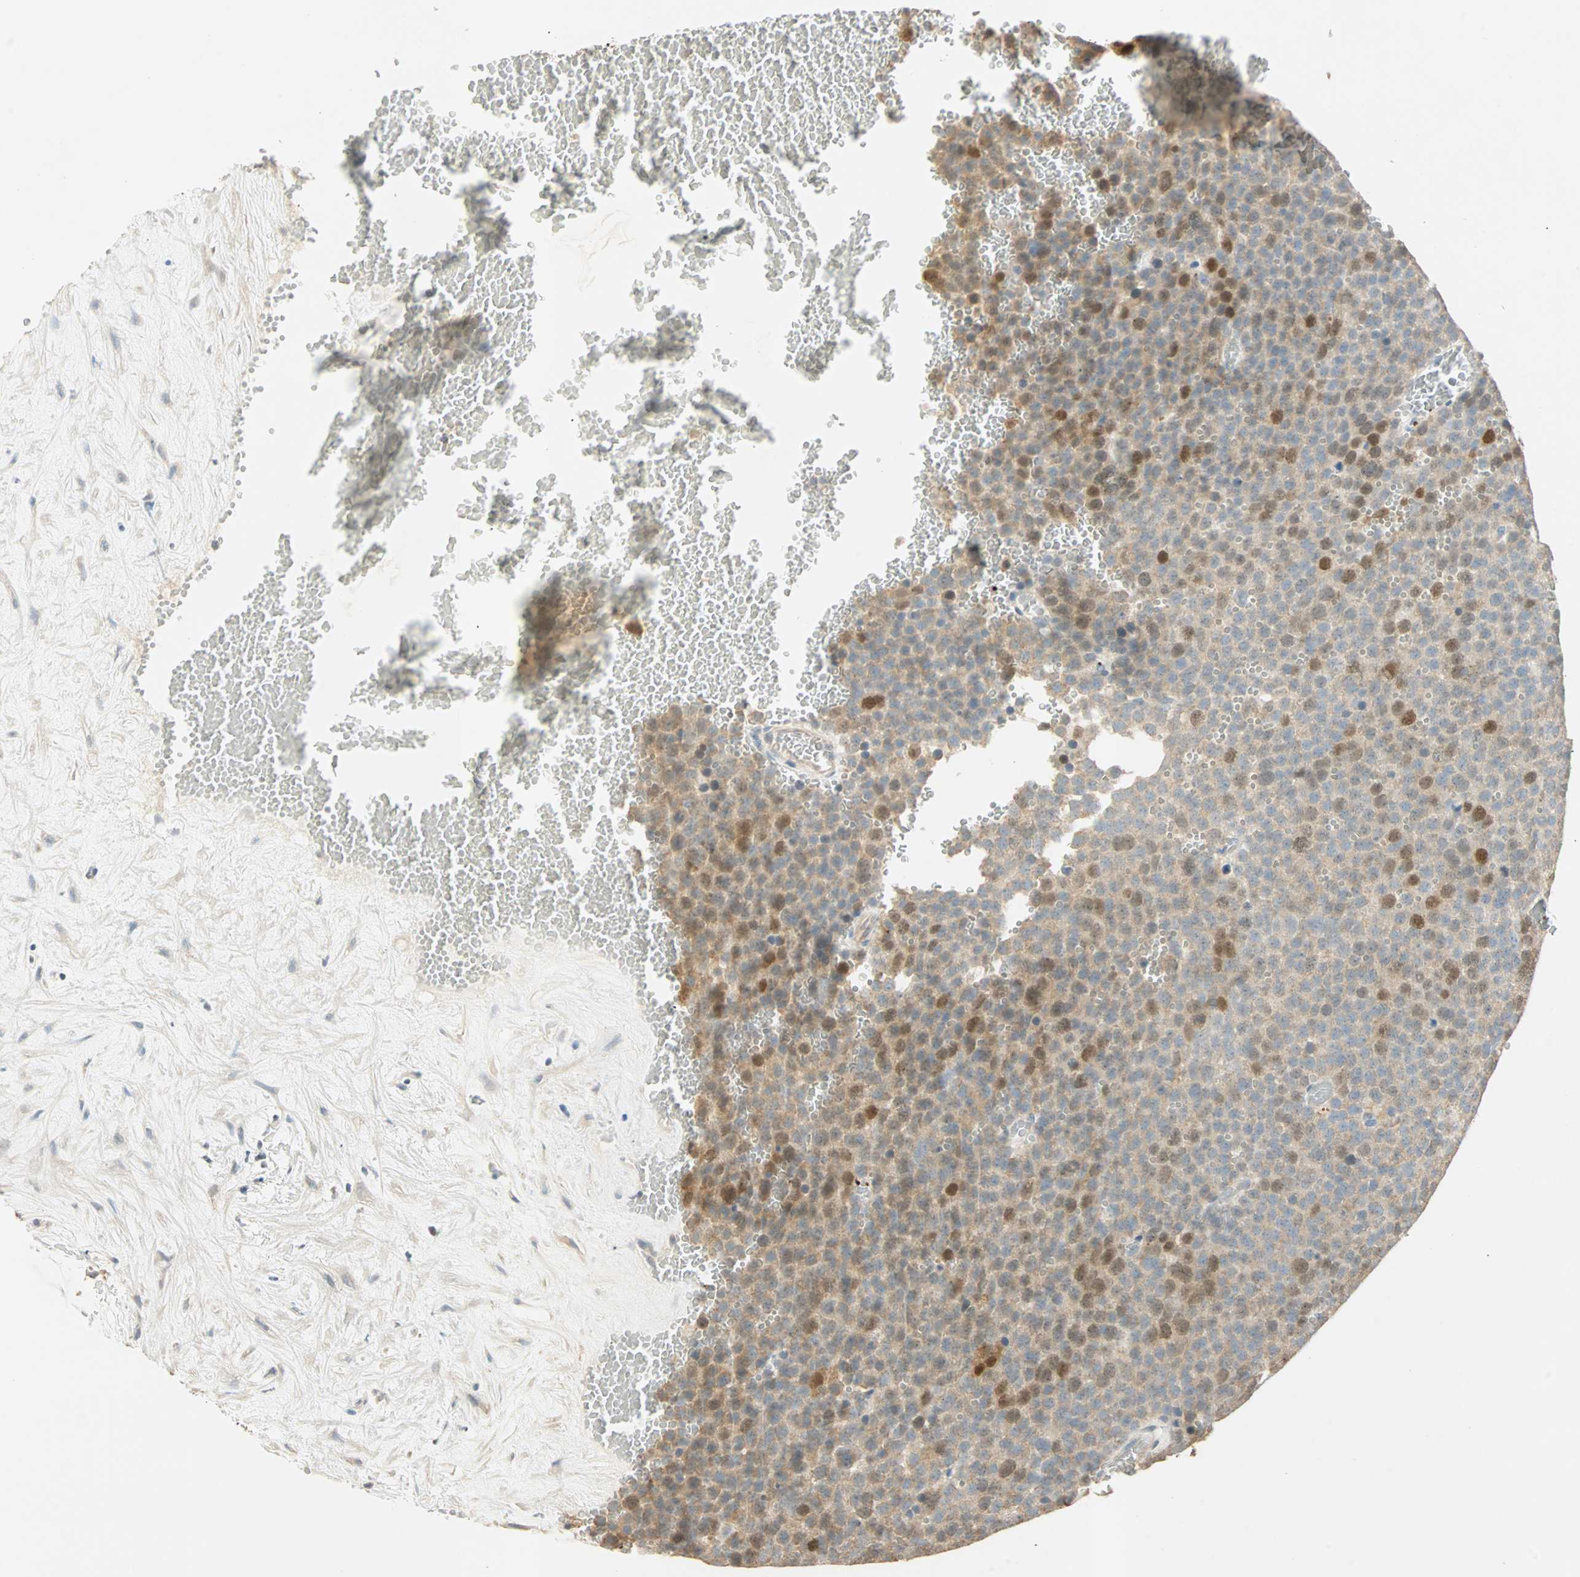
{"staining": {"intensity": "moderate", "quantity": "25%-75%", "location": "nuclear"}, "tissue": "testis cancer", "cell_type": "Tumor cells", "image_type": "cancer", "snomed": [{"axis": "morphology", "description": "Seminoma, NOS"}, {"axis": "topography", "description": "Testis"}], "caption": "Tumor cells show medium levels of moderate nuclear expression in about 25%-75% of cells in human testis seminoma. Nuclei are stained in blue.", "gene": "RAD18", "patient": {"sex": "male", "age": 71}}